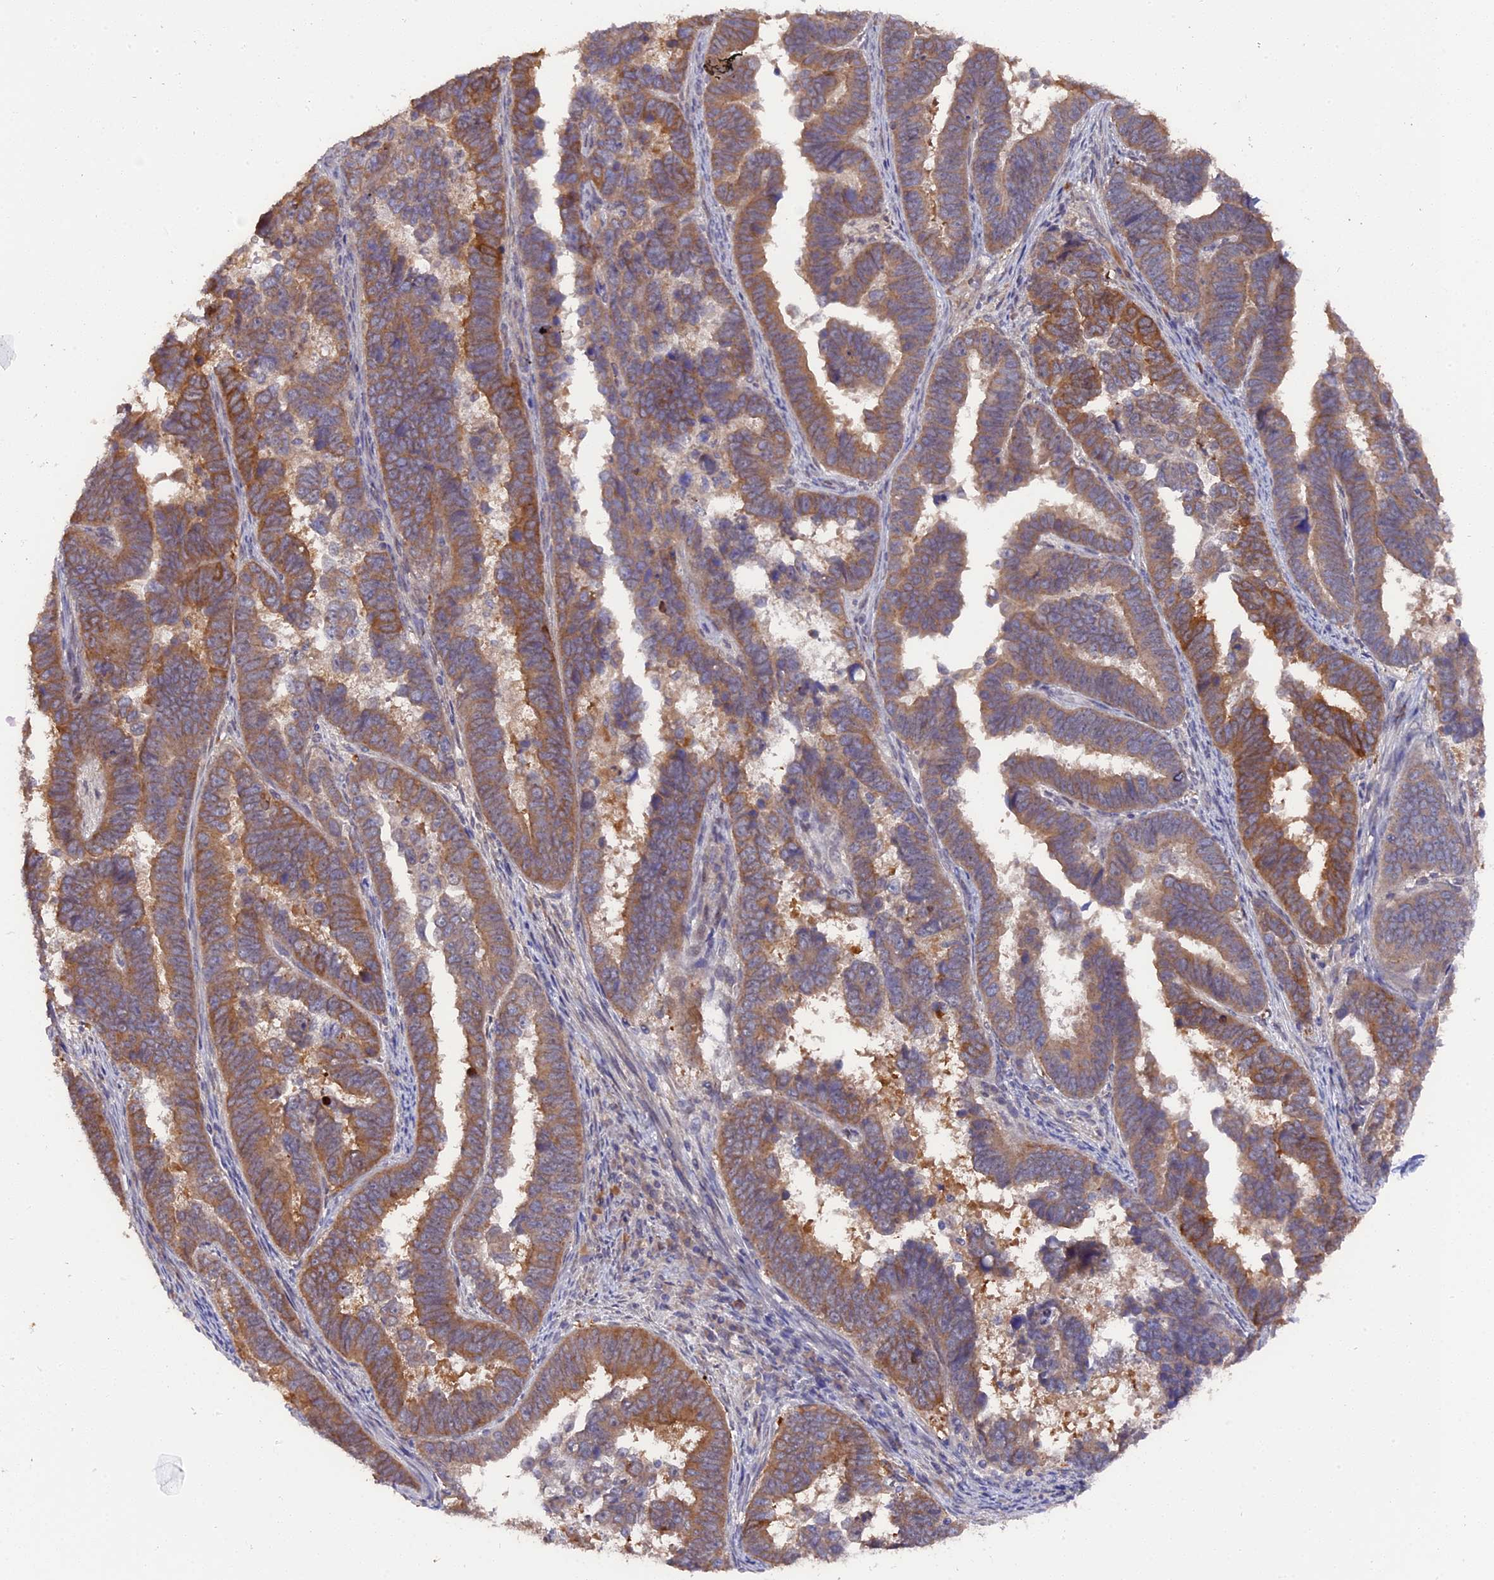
{"staining": {"intensity": "moderate", "quantity": ">75%", "location": "cytoplasmic/membranous"}, "tissue": "endometrial cancer", "cell_type": "Tumor cells", "image_type": "cancer", "snomed": [{"axis": "morphology", "description": "Adenocarcinoma, NOS"}, {"axis": "topography", "description": "Endometrium"}], "caption": "Tumor cells reveal medium levels of moderate cytoplasmic/membranous staining in approximately >75% of cells in endometrial adenocarcinoma.", "gene": "ZCCHC2", "patient": {"sex": "female", "age": 75}}